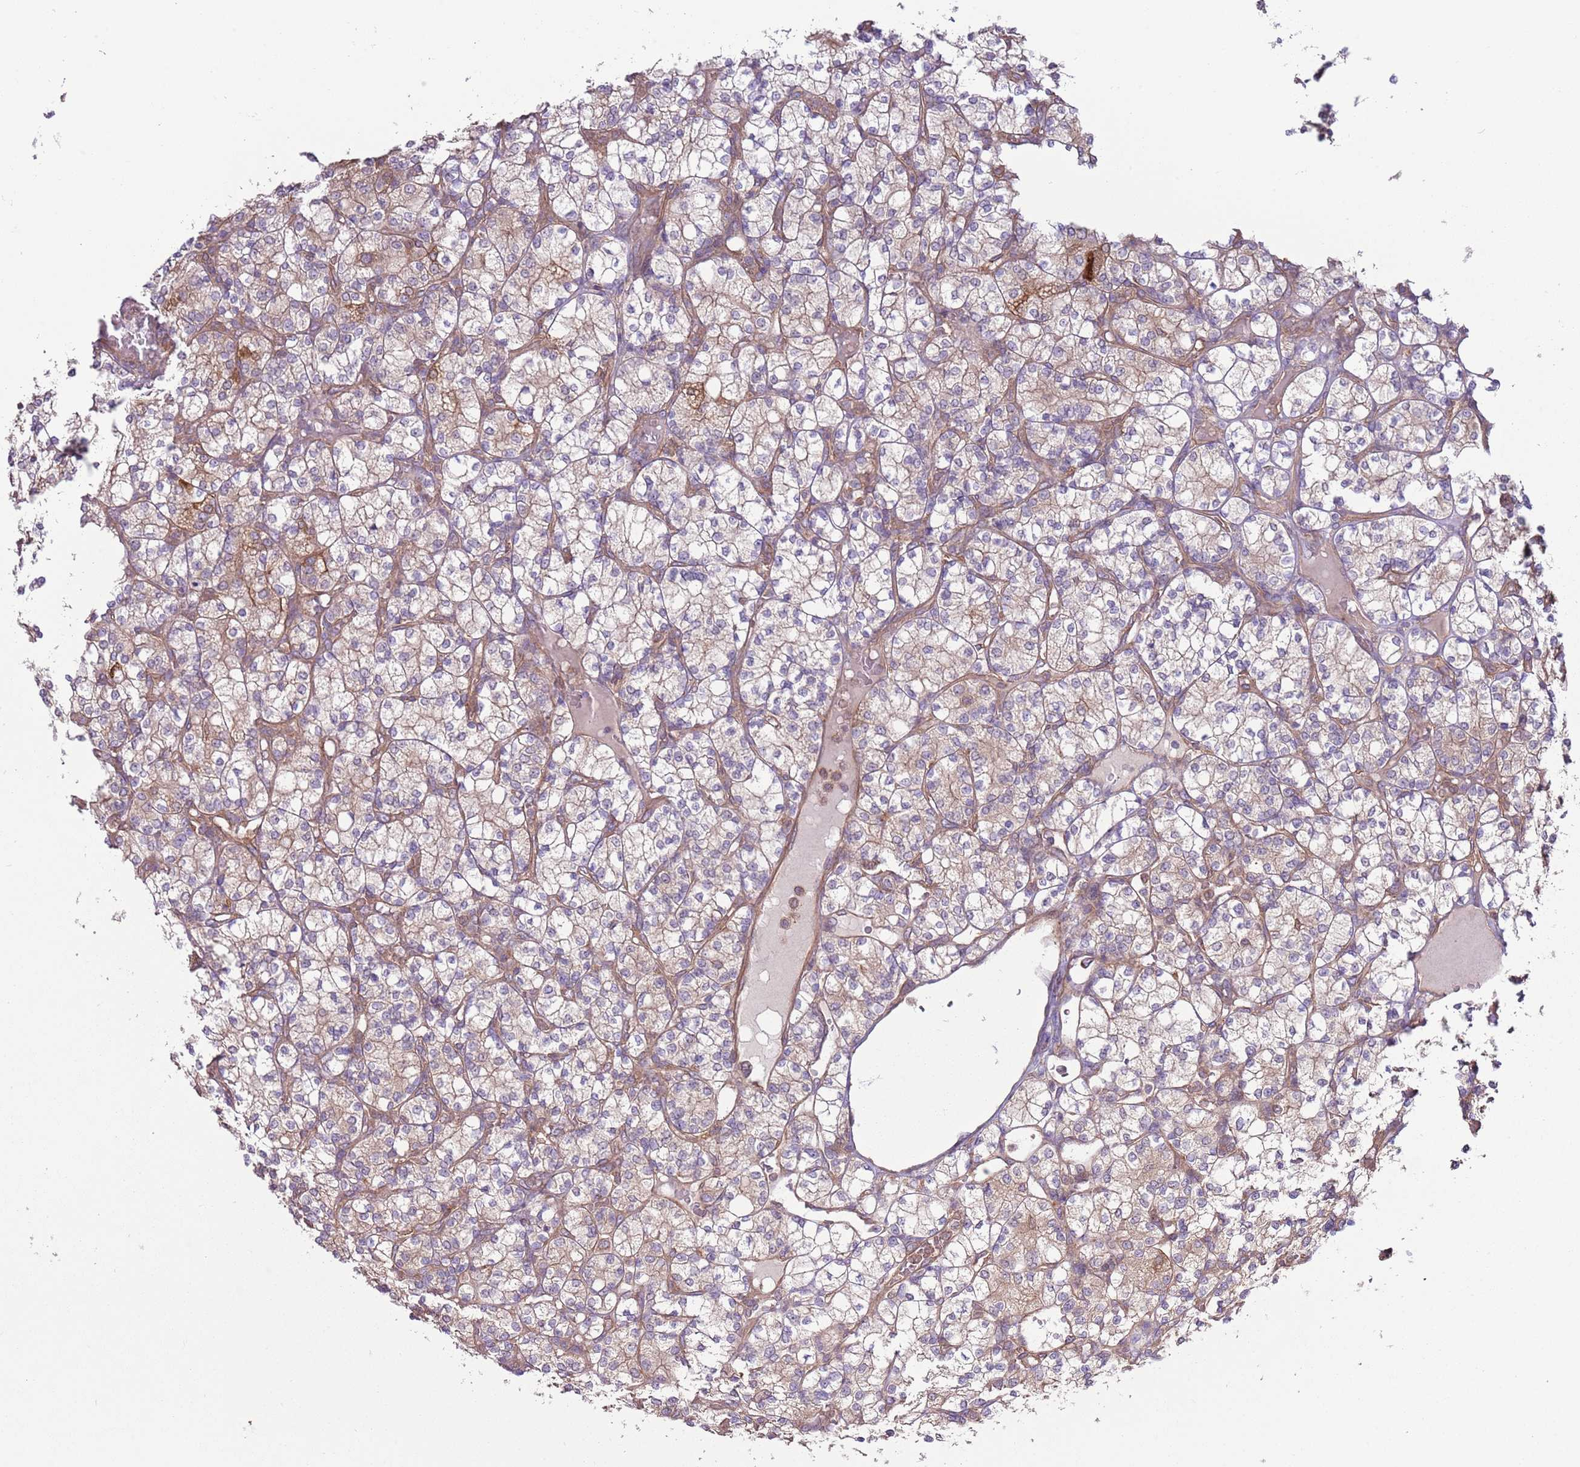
{"staining": {"intensity": "weak", "quantity": "25%-75%", "location": "cytoplasmic/membranous"}, "tissue": "renal cancer", "cell_type": "Tumor cells", "image_type": "cancer", "snomed": [{"axis": "morphology", "description": "Adenocarcinoma, NOS"}, {"axis": "topography", "description": "Kidney"}], "caption": "Immunohistochemistry (IHC) (DAB) staining of human renal adenocarcinoma displays weak cytoplasmic/membranous protein expression in about 25%-75% of tumor cells.", "gene": "LPIN2", "patient": {"sex": "male", "age": 77}}